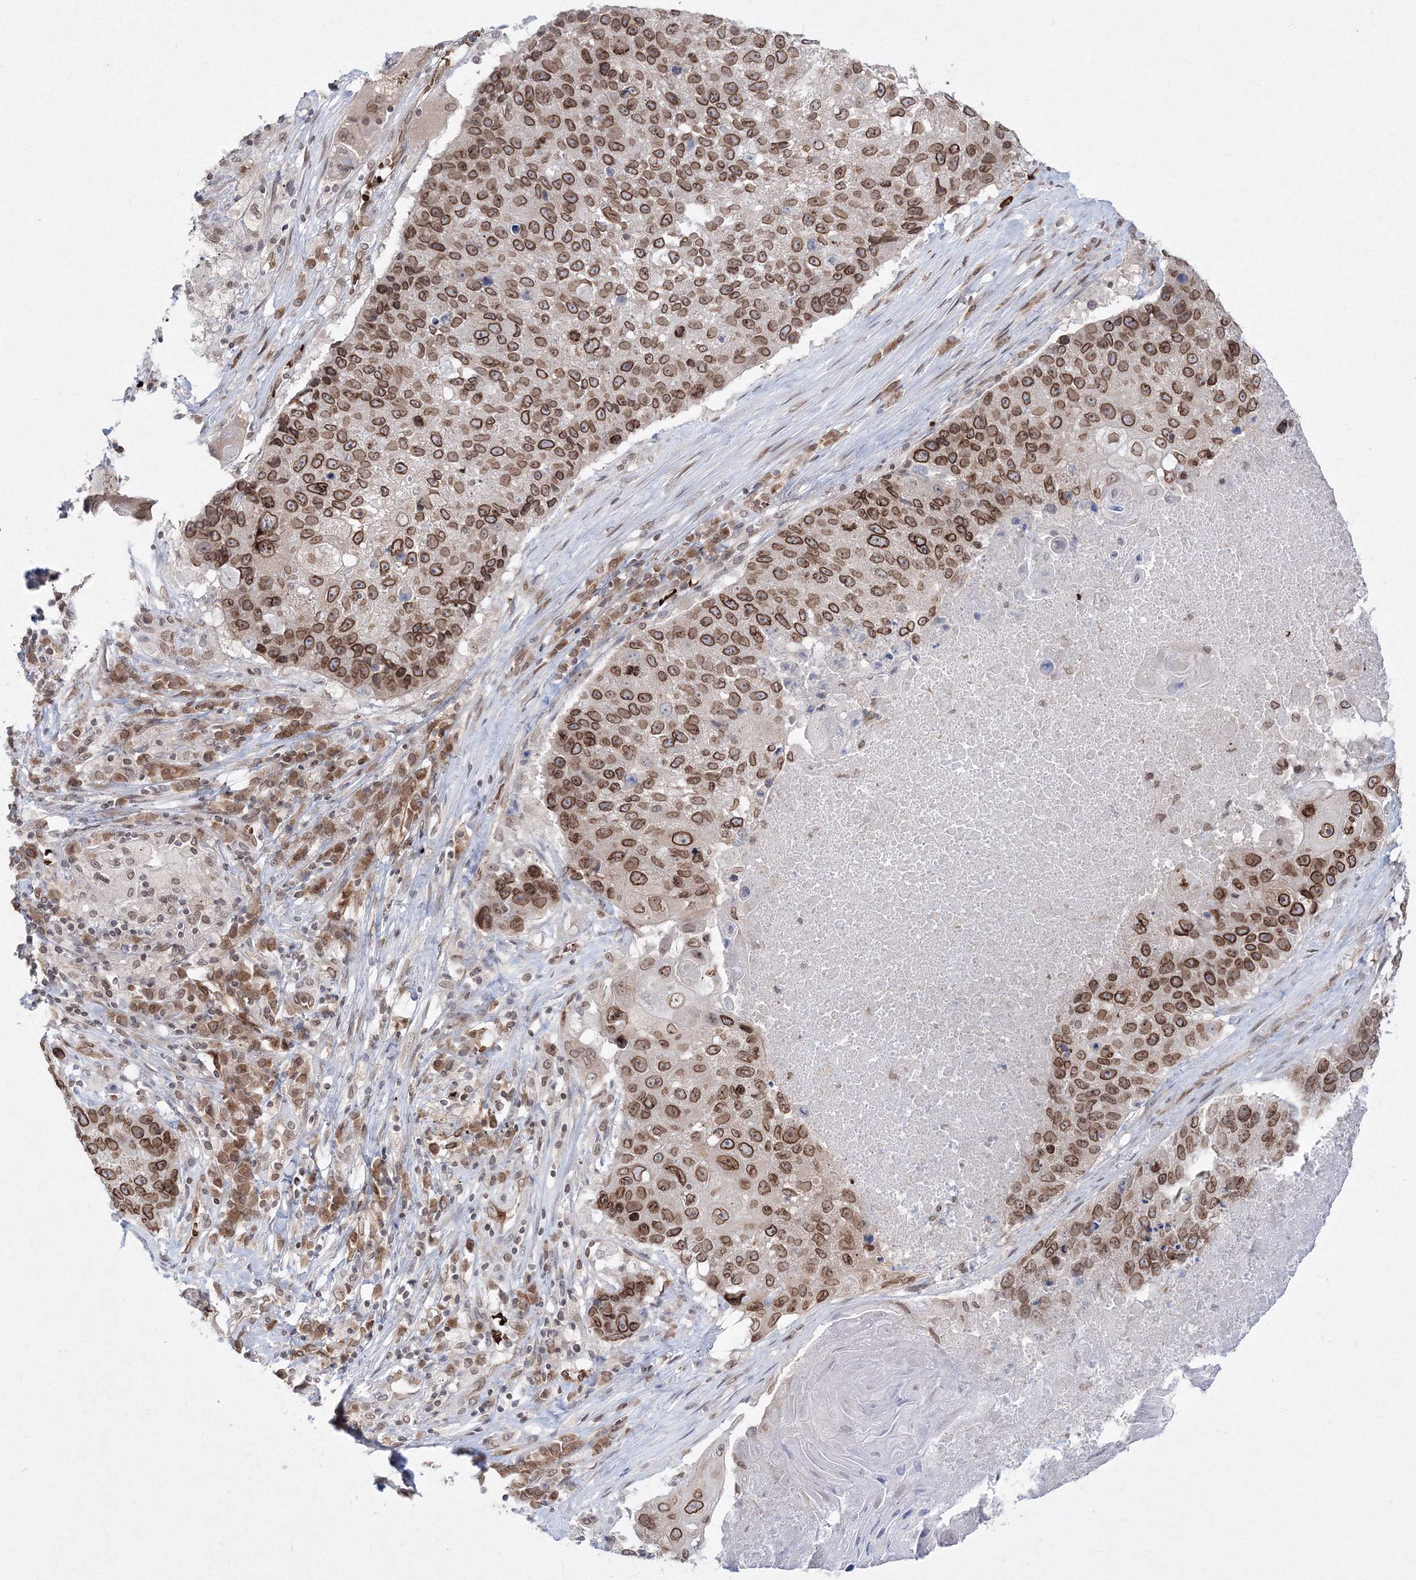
{"staining": {"intensity": "strong", "quantity": ">75%", "location": "cytoplasmic/membranous,nuclear"}, "tissue": "lung cancer", "cell_type": "Tumor cells", "image_type": "cancer", "snomed": [{"axis": "morphology", "description": "Squamous cell carcinoma, NOS"}, {"axis": "topography", "description": "Lung"}], "caption": "The histopathology image exhibits a brown stain indicating the presence of a protein in the cytoplasmic/membranous and nuclear of tumor cells in lung cancer (squamous cell carcinoma).", "gene": "DNAJB2", "patient": {"sex": "male", "age": 61}}